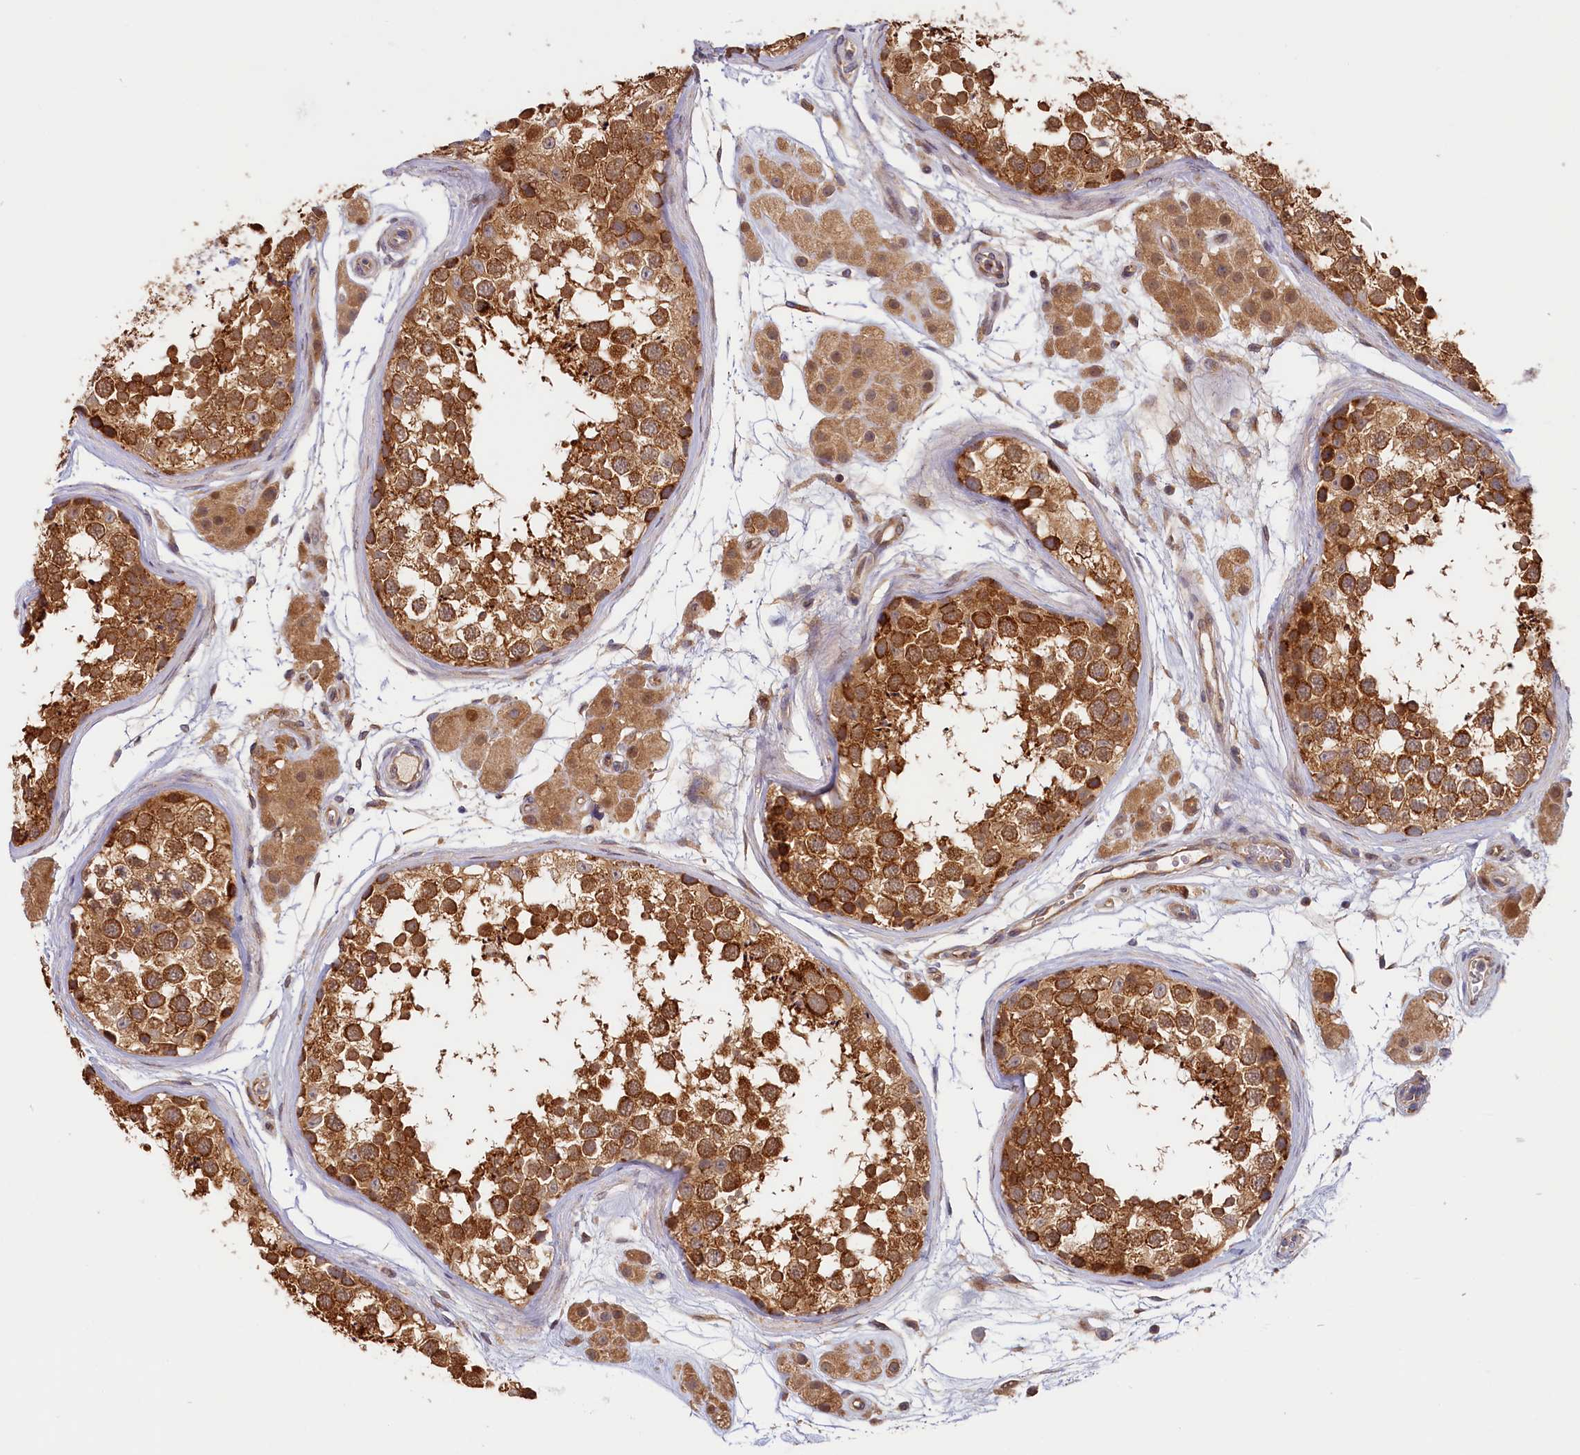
{"staining": {"intensity": "strong", "quantity": ">75%", "location": "cytoplasmic/membranous"}, "tissue": "testis", "cell_type": "Cells in seminiferous ducts", "image_type": "normal", "snomed": [{"axis": "morphology", "description": "Normal tissue, NOS"}, {"axis": "topography", "description": "Testis"}], "caption": "IHC image of normal testis: testis stained using immunohistochemistry (IHC) shows high levels of strong protein expression localized specifically in the cytoplasmic/membranous of cells in seminiferous ducts, appearing as a cytoplasmic/membranous brown color.", "gene": "CEP44", "patient": {"sex": "male", "age": 56}}